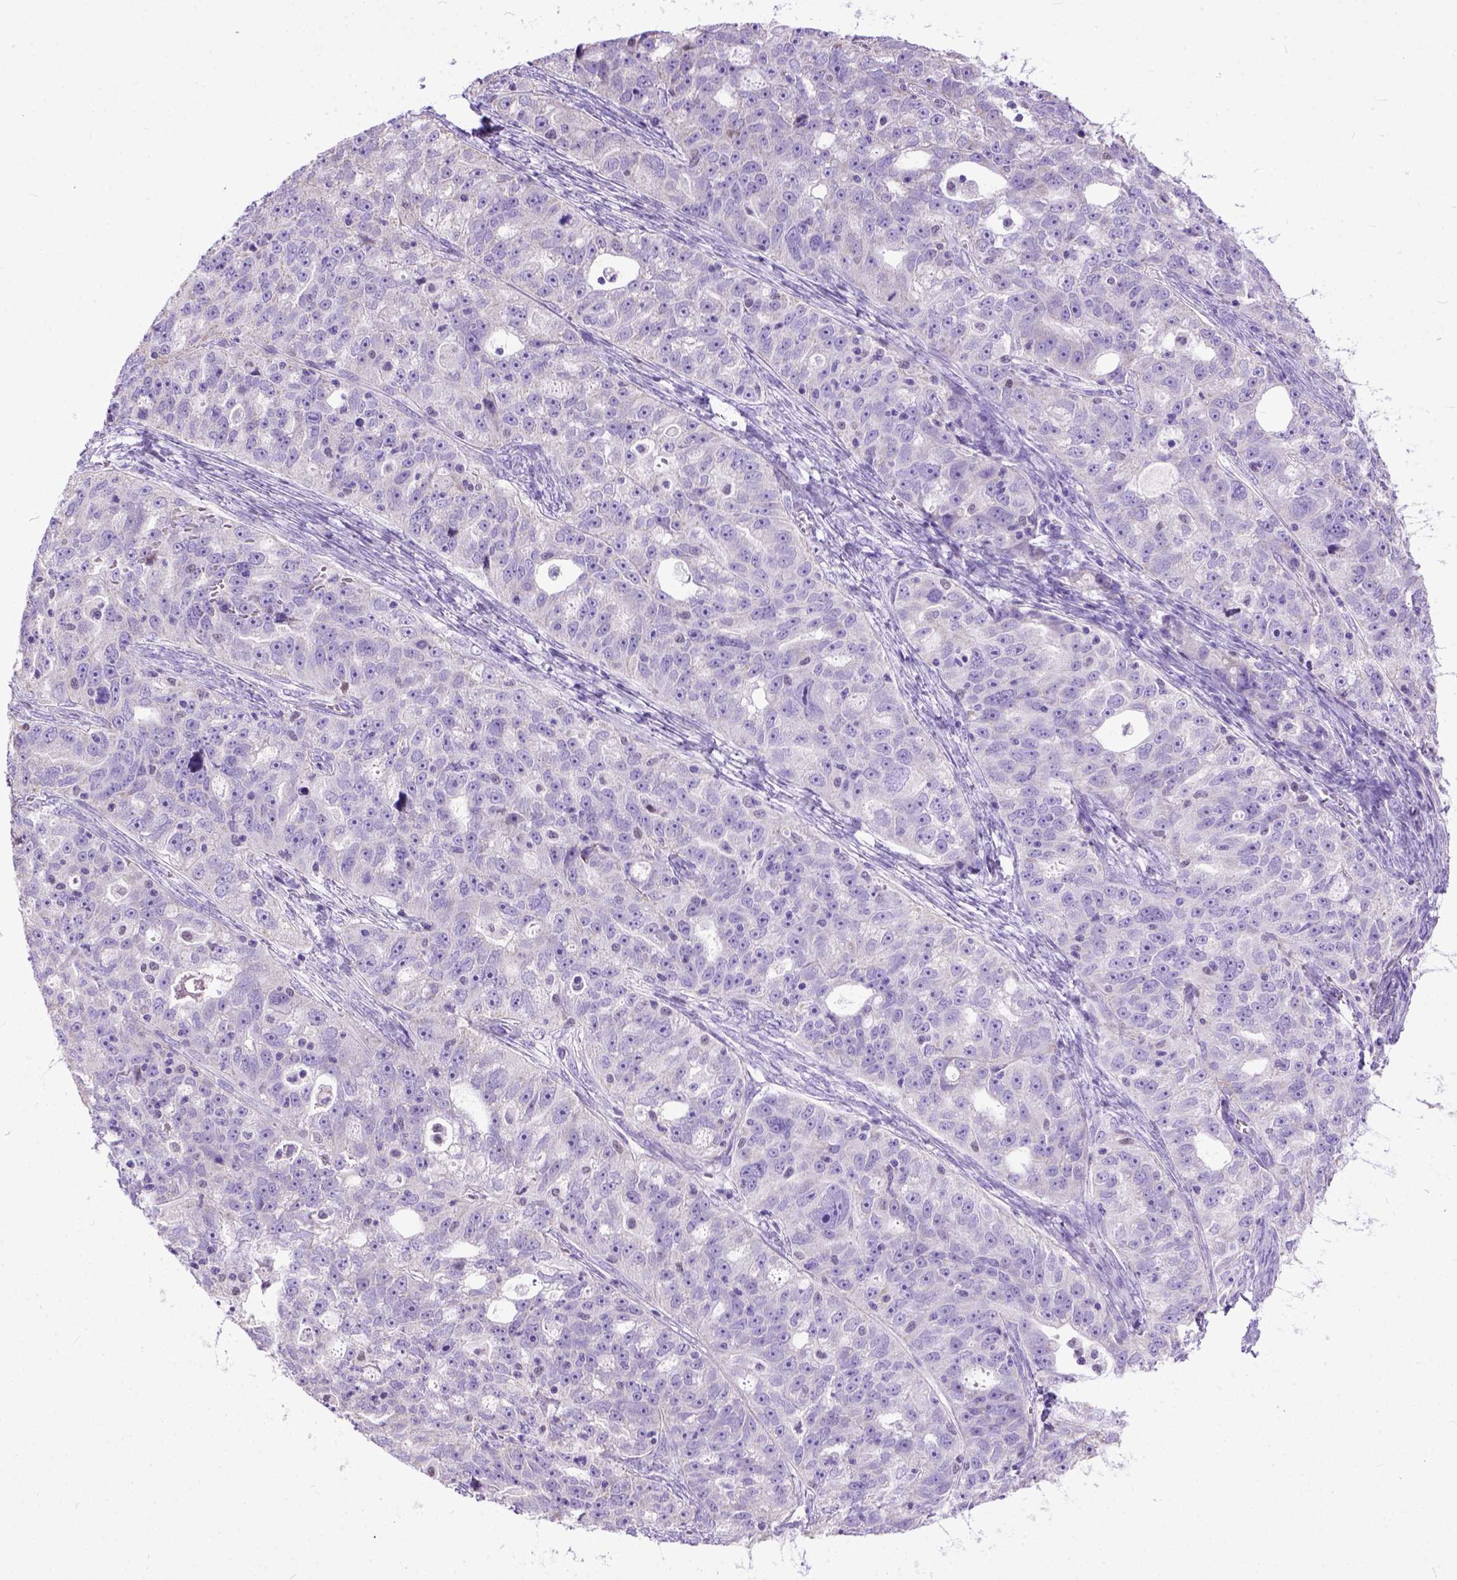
{"staining": {"intensity": "negative", "quantity": "none", "location": "none"}, "tissue": "ovarian cancer", "cell_type": "Tumor cells", "image_type": "cancer", "snomed": [{"axis": "morphology", "description": "Cystadenocarcinoma, serous, NOS"}, {"axis": "topography", "description": "Ovary"}], "caption": "Immunohistochemistry photomicrograph of neoplastic tissue: human ovarian cancer (serous cystadenocarcinoma) stained with DAB (3,3'-diaminobenzidine) reveals no significant protein positivity in tumor cells.", "gene": "CRB1", "patient": {"sex": "female", "age": 51}}